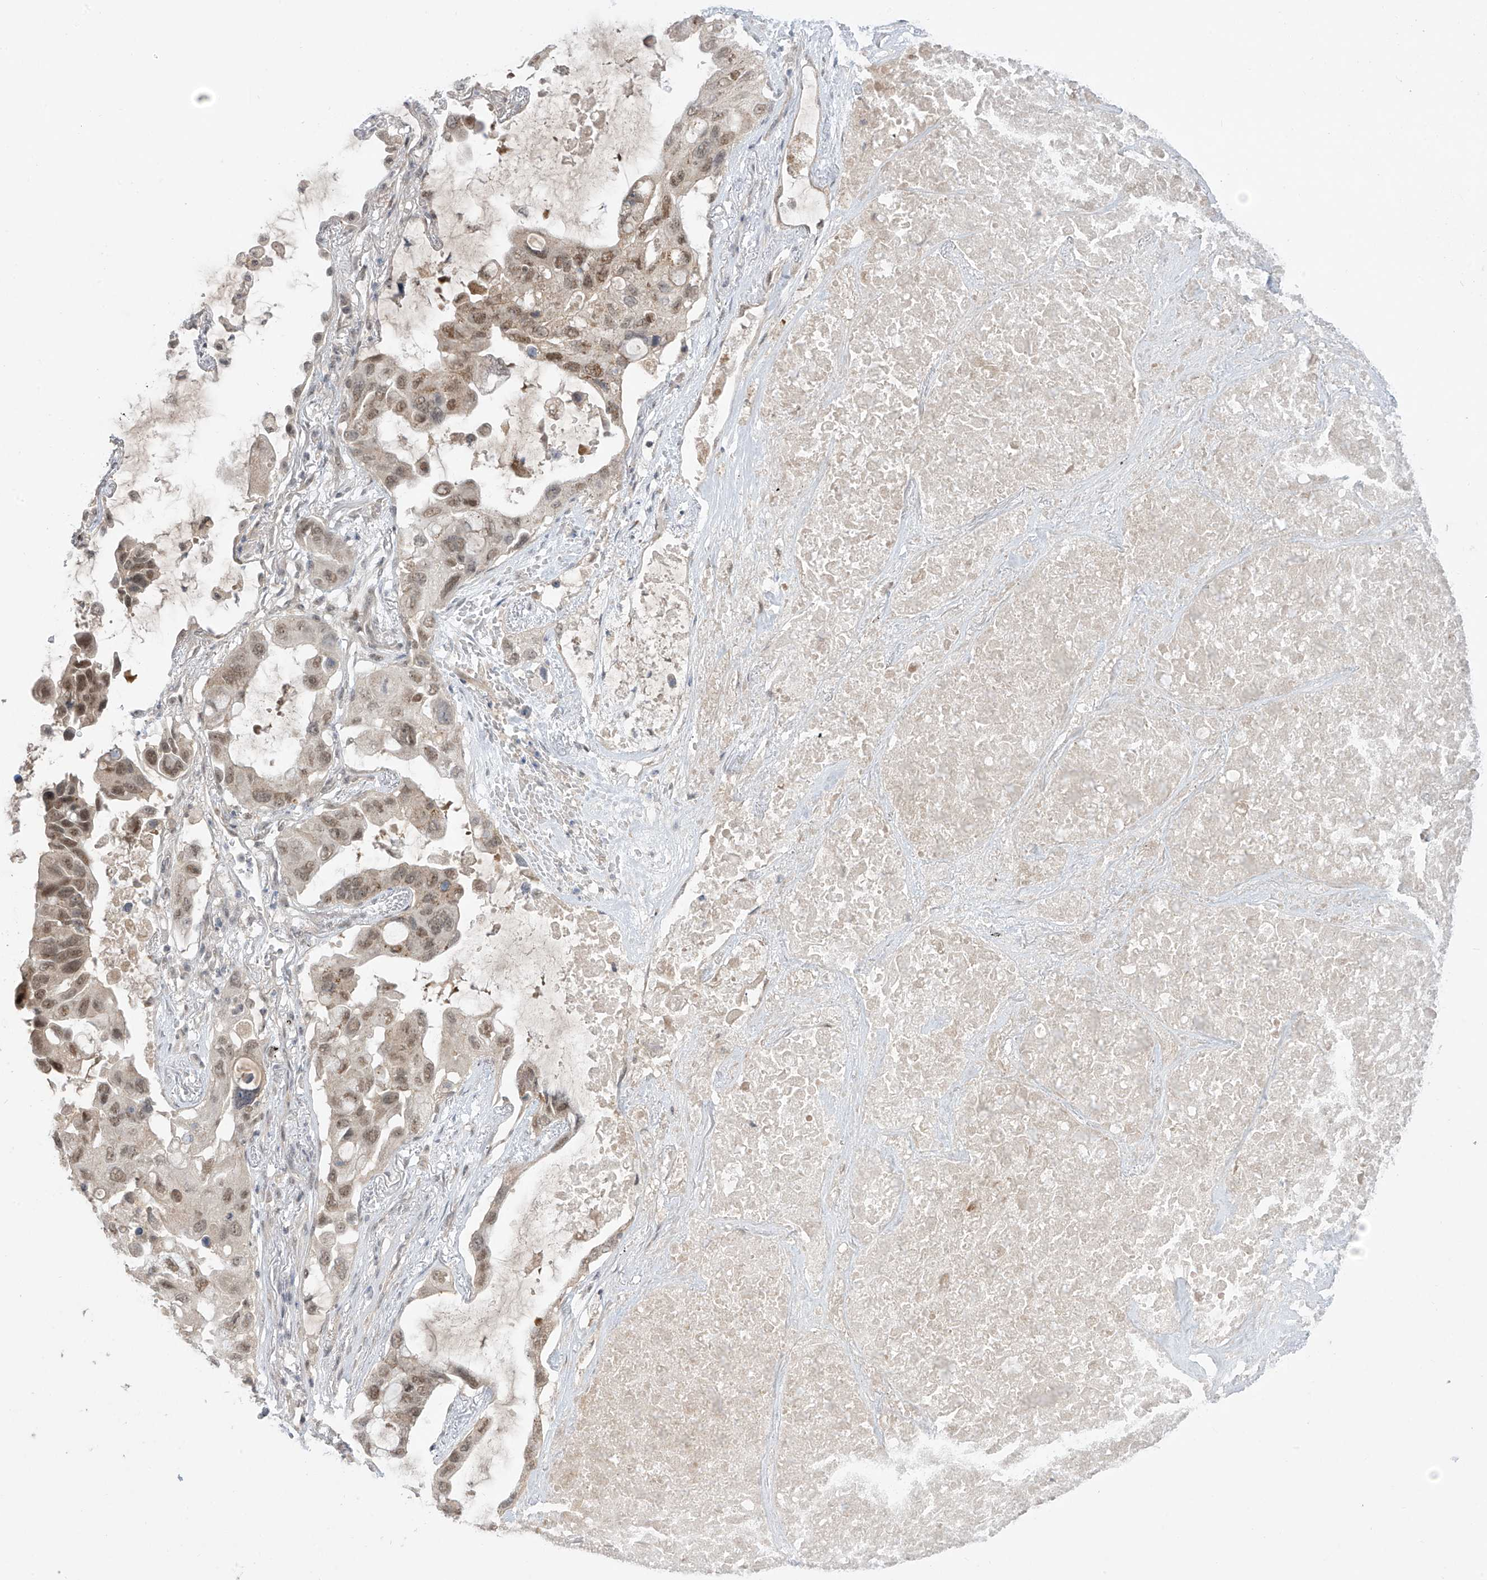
{"staining": {"intensity": "moderate", "quantity": ">75%", "location": "nuclear"}, "tissue": "lung cancer", "cell_type": "Tumor cells", "image_type": "cancer", "snomed": [{"axis": "morphology", "description": "Squamous cell carcinoma, NOS"}, {"axis": "topography", "description": "Lung"}], "caption": "IHC (DAB (3,3'-diaminobenzidine)) staining of lung cancer (squamous cell carcinoma) shows moderate nuclear protein positivity in approximately >75% of tumor cells.", "gene": "OGT", "patient": {"sex": "female", "age": 73}}